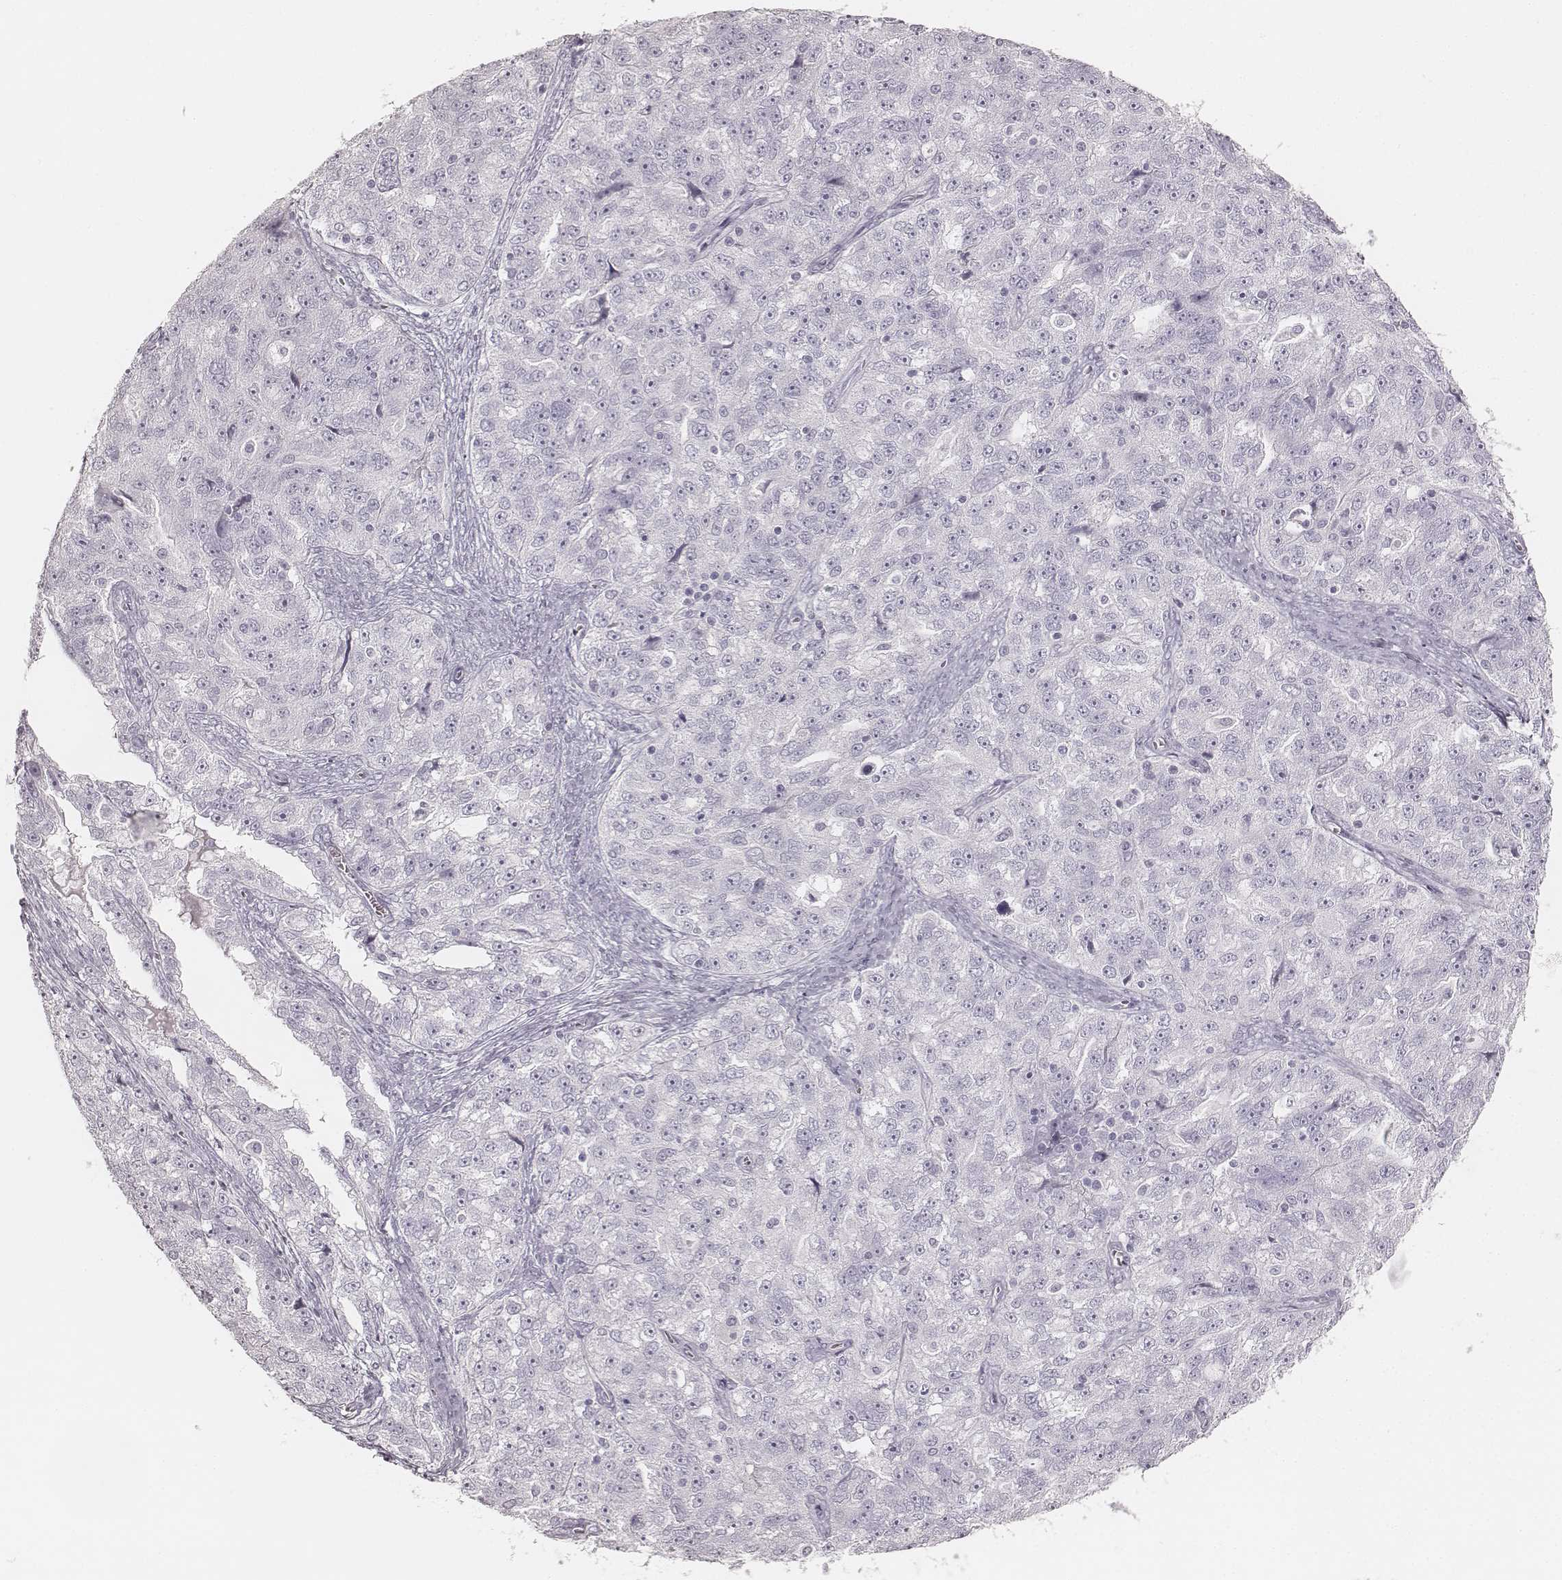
{"staining": {"intensity": "negative", "quantity": "none", "location": "none"}, "tissue": "ovarian cancer", "cell_type": "Tumor cells", "image_type": "cancer", "snomed": [{"axis": "morphology", "description": "Cystadenocarcinoma, serous, NOS"}, {"axis": "topography", "description": "Ovary"}], "caption": "Immunohistochemical staining of human serous cystadenocarcinoma (ovarian) shows no significant staining in tumor cells.", "gene": "KRT72", "patient": {"sex": "female", "age": 51}}